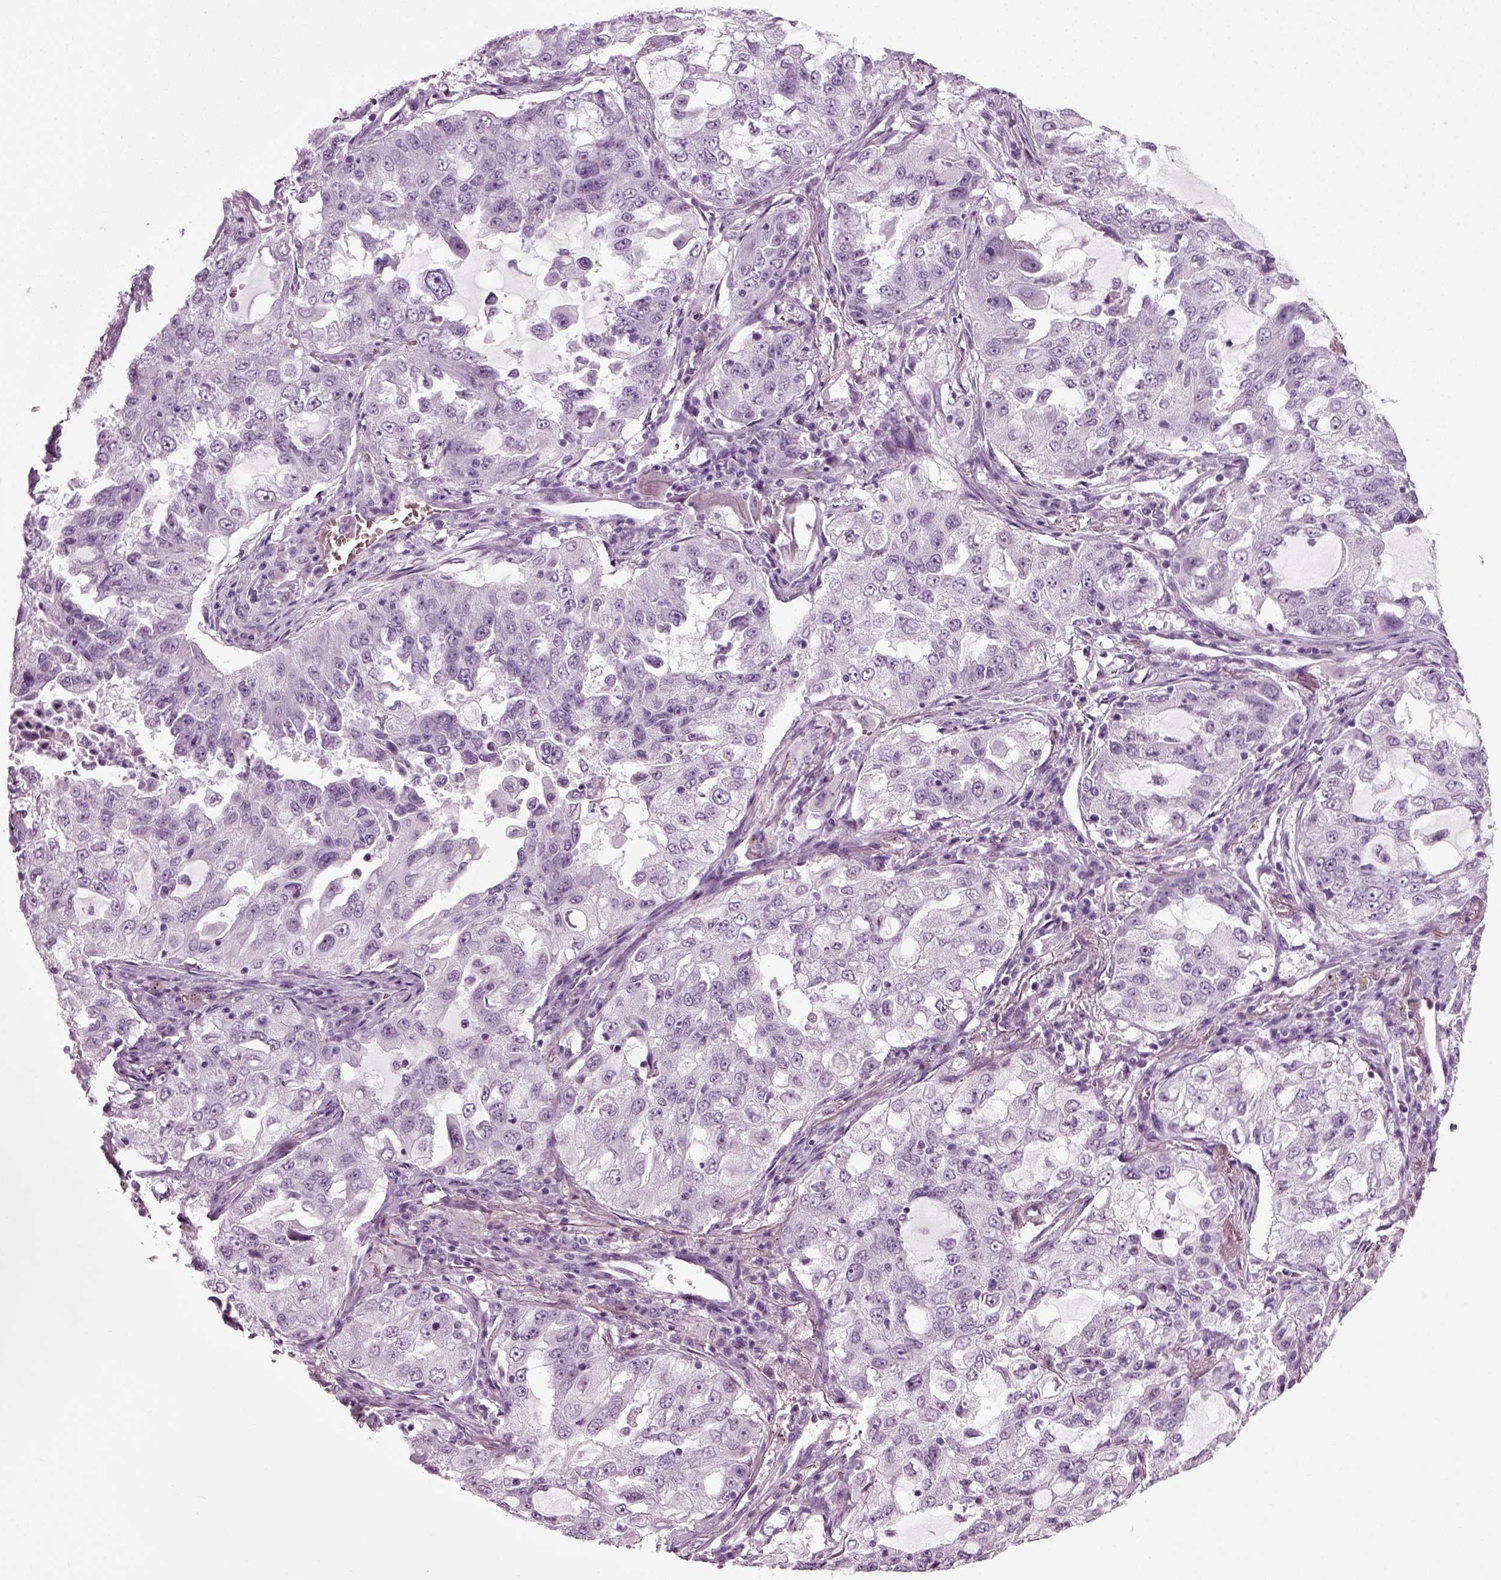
{"staining": {"intensity": "negative", "quantity": "none", "location": "none"}, "tissue": "lung cancer", "cell_type": "Tumor cells", "image_type": "cancer", "snomed": [{"axis": "morphology", "description": "Adenocarcinoma, NOS"}, {"axis": "topography", "description": "Lung"}], "caption": "There is no significant positivity in tumor cells of lung cancer.", "gene": "ZC2HC1C", "patient": {"sex": "female", "age": 61}}